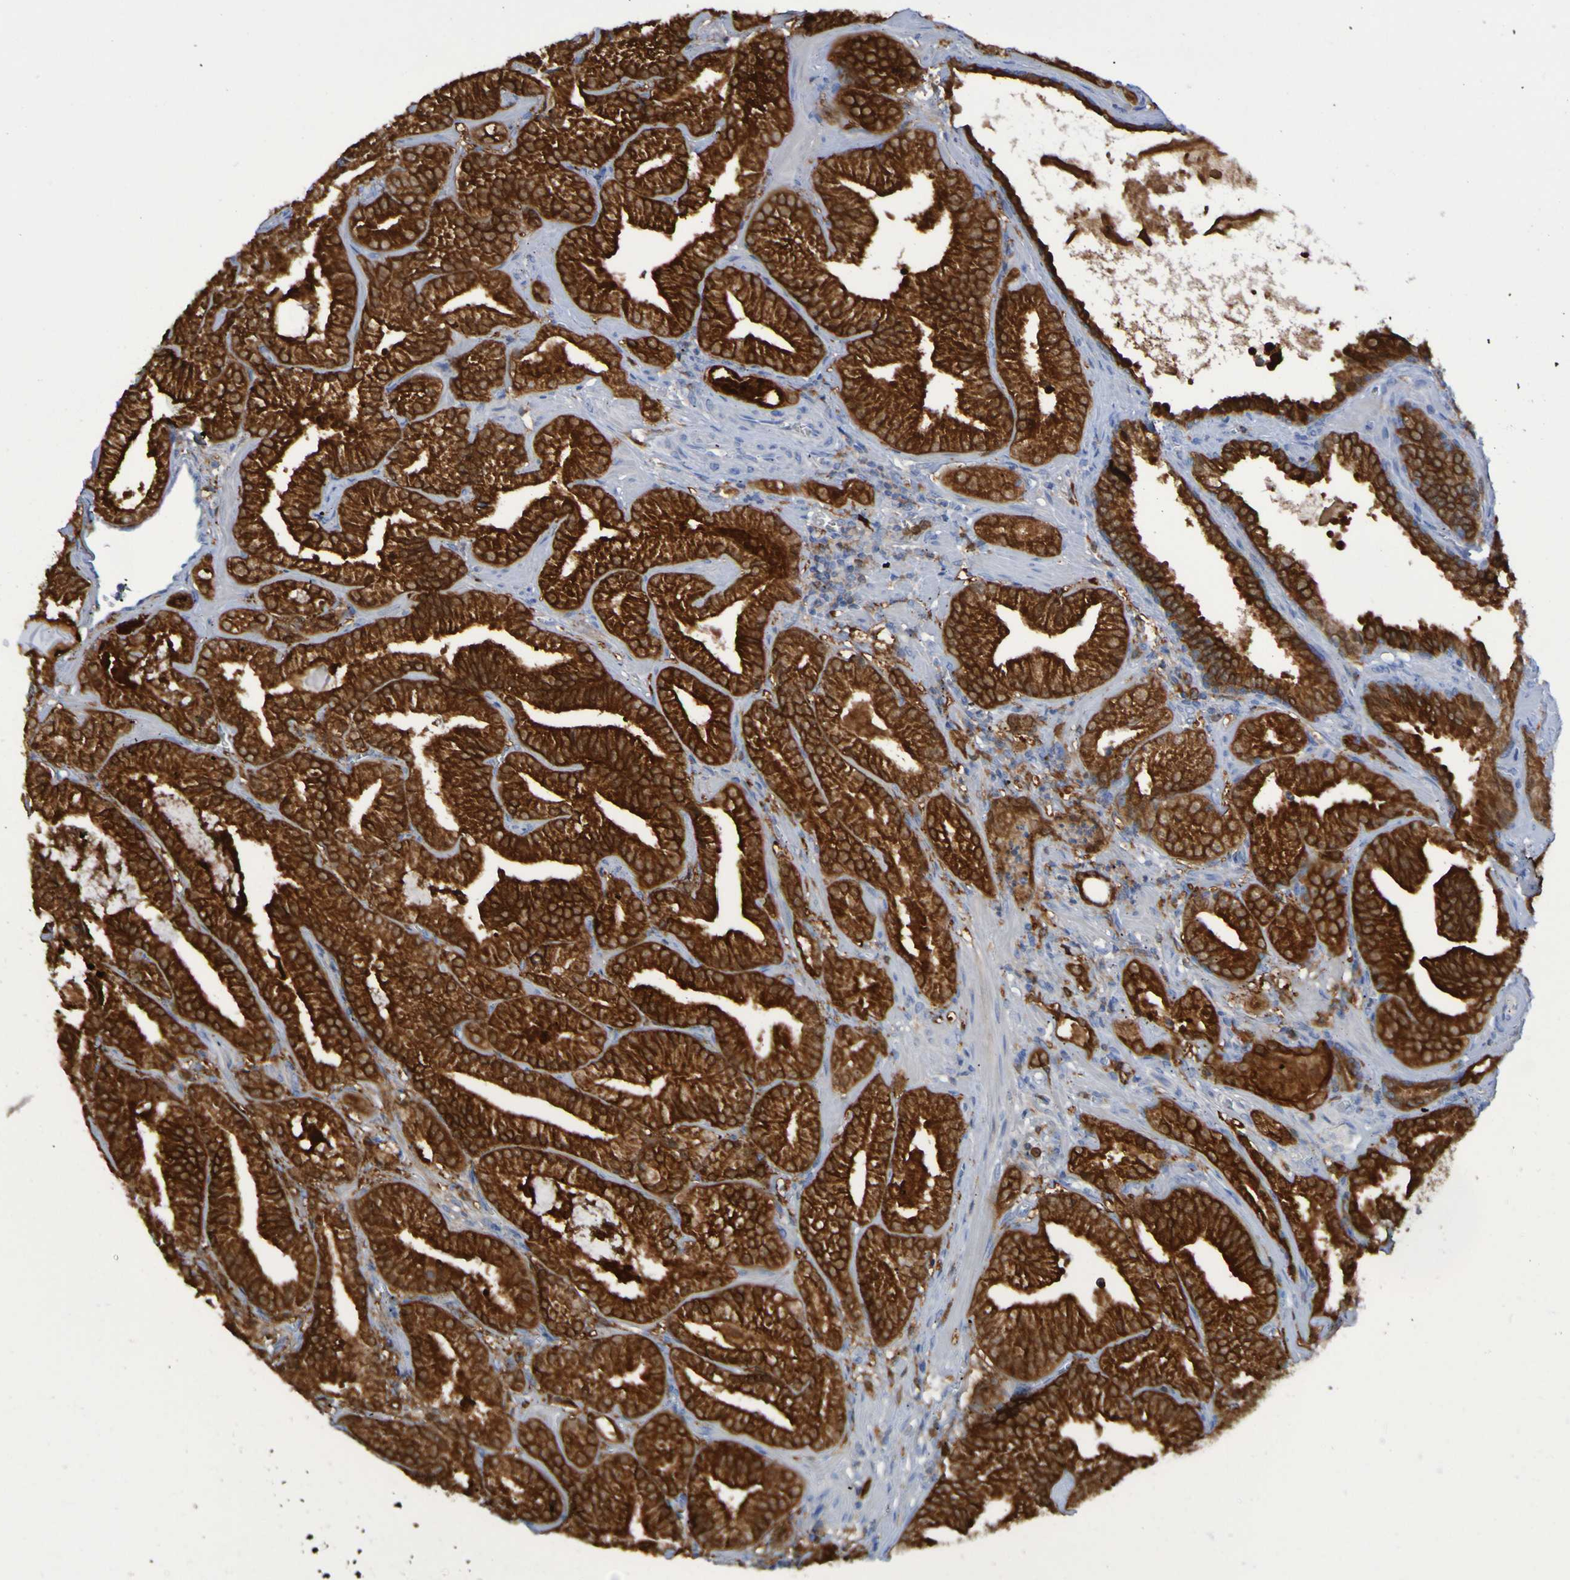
{"staining": {"intensity": "strong", "quantity": ">75%", "location": "cytoplasmic/membranous"}, "tissue": "prostate cancer", "cell_type": "Tumor cells", "image_type": "cancer", "snomed": [{"axis": "morphology", "description": "Adenocarcinoma, Low grade"}, {"axis": "topography", "description": "Prostate"}], "caption": "Immunohistochemistry image of prostate low-grade adenocarcinoma stained for a protein (brown), which demonstrates high levels of strong cytoplasmic/membranous positivity in about >75% of tumor cells.", "gene": "MPPE1", "patient": {"sex": "male", "age": 59}}